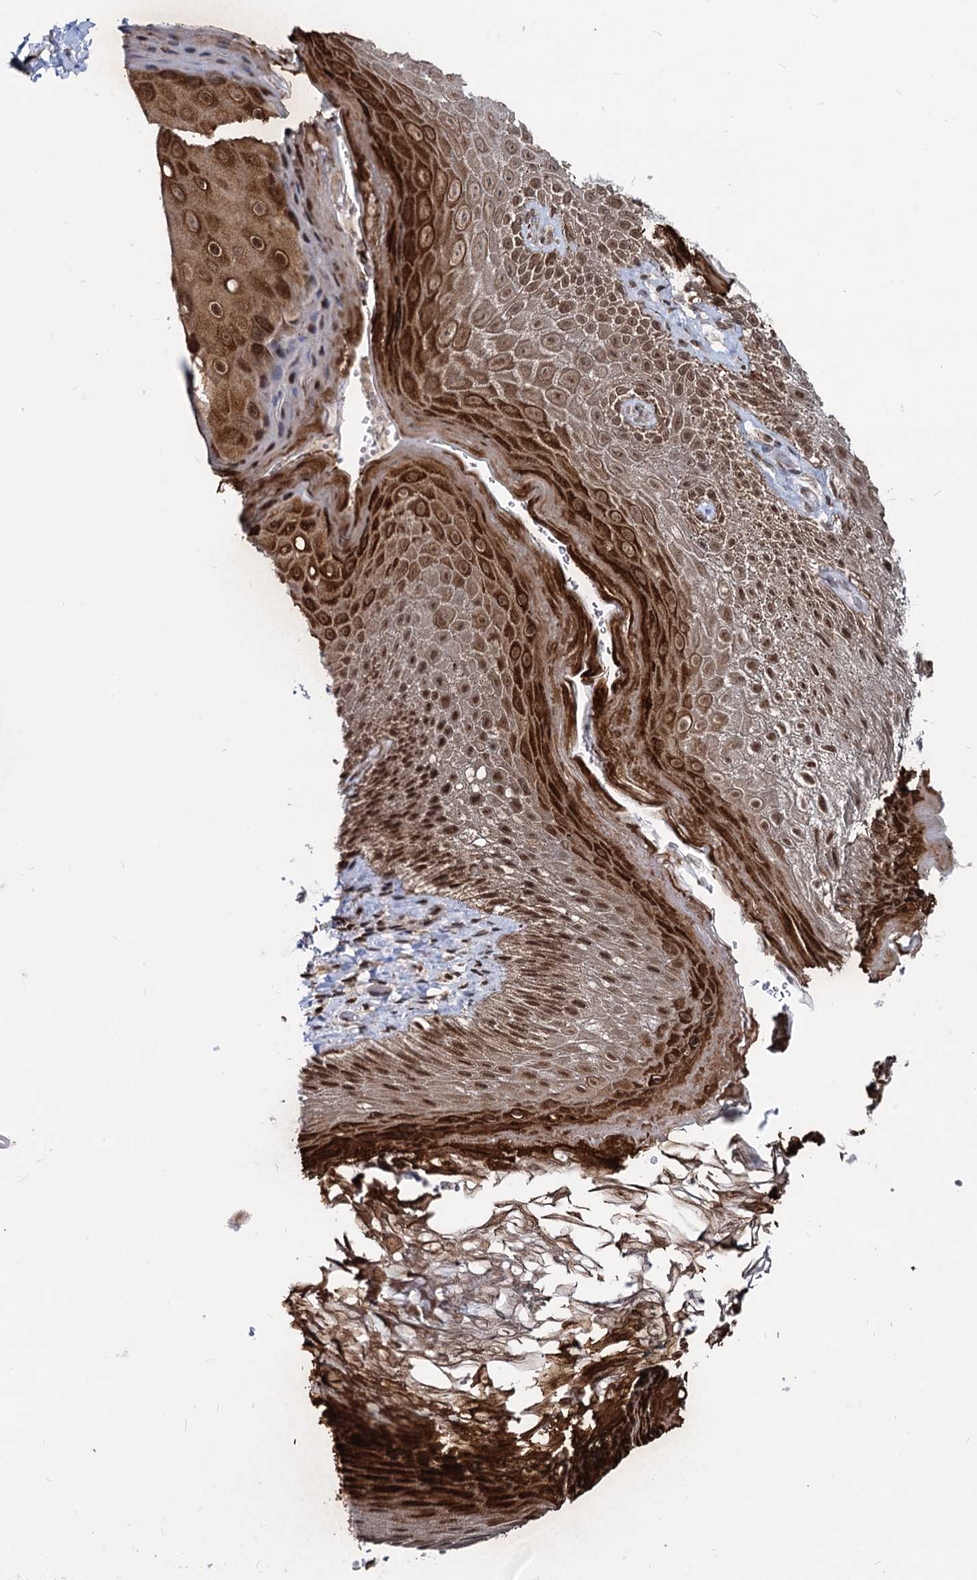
{"staining": {"intensity": "strong", "quantity": ">75%", "location": "cytoplasmic/membranous,nuclear"}, "tissue": "skin", "cell_type": "Epidermal cells", "image_type": "normal", "snomed": [{"axis": "morphology", "description": "Normal tissue, NOS"}, {"axis": "topography", "description": "Anal"}], "caption": "This histopathology image exhibits IHC staining of benign human skin, with high strong cytoplasmic/membranous,nuclear staining in approximately >75% of epidermal cells.", "gene": "RNF6", "patient": {"sex": "male", "age": 44}}